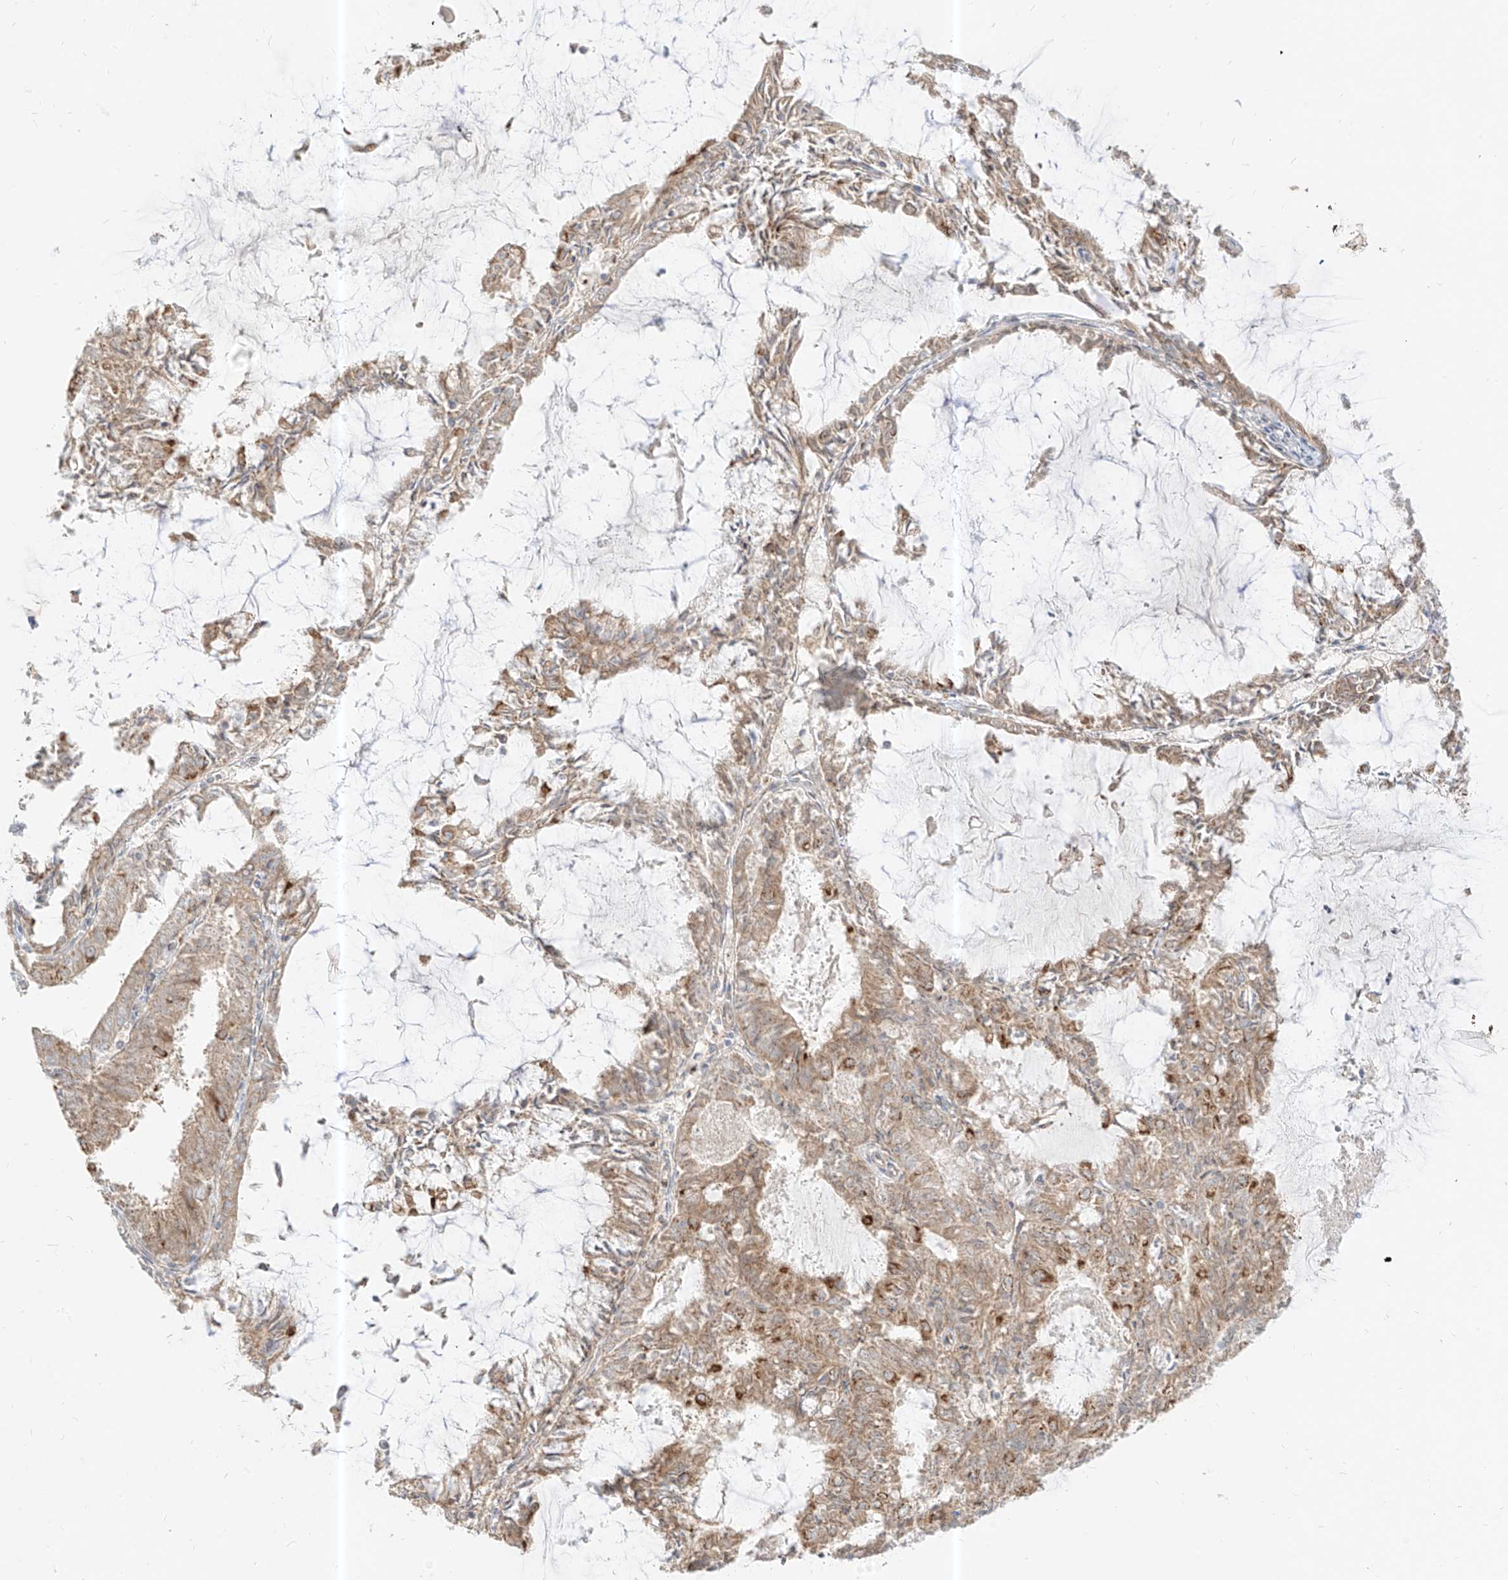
{"staining": {"intensity": "weak", "quantity": ">75%", "location": "cytoplasmic/membranous"}, "tissue": "endometrial cancer", "cell_type": "Tumor cells", "image_type": "cancer", "snomed": [{"axis": "morphology", "description": "Adenocarcinoma, NOS"}, {"axis": "topography", "description": "Endometrium"}], "caption": "Tumor cells reveal low levels of weak cytoplasmic/membranous positivity in about >75% of cells in endometrial adenocarcinoma. (DAB = brown stain, brightfield microscopy at high magnification).", "gene": "PLCL1", "patient": {"sex": "female", "age": 57}}